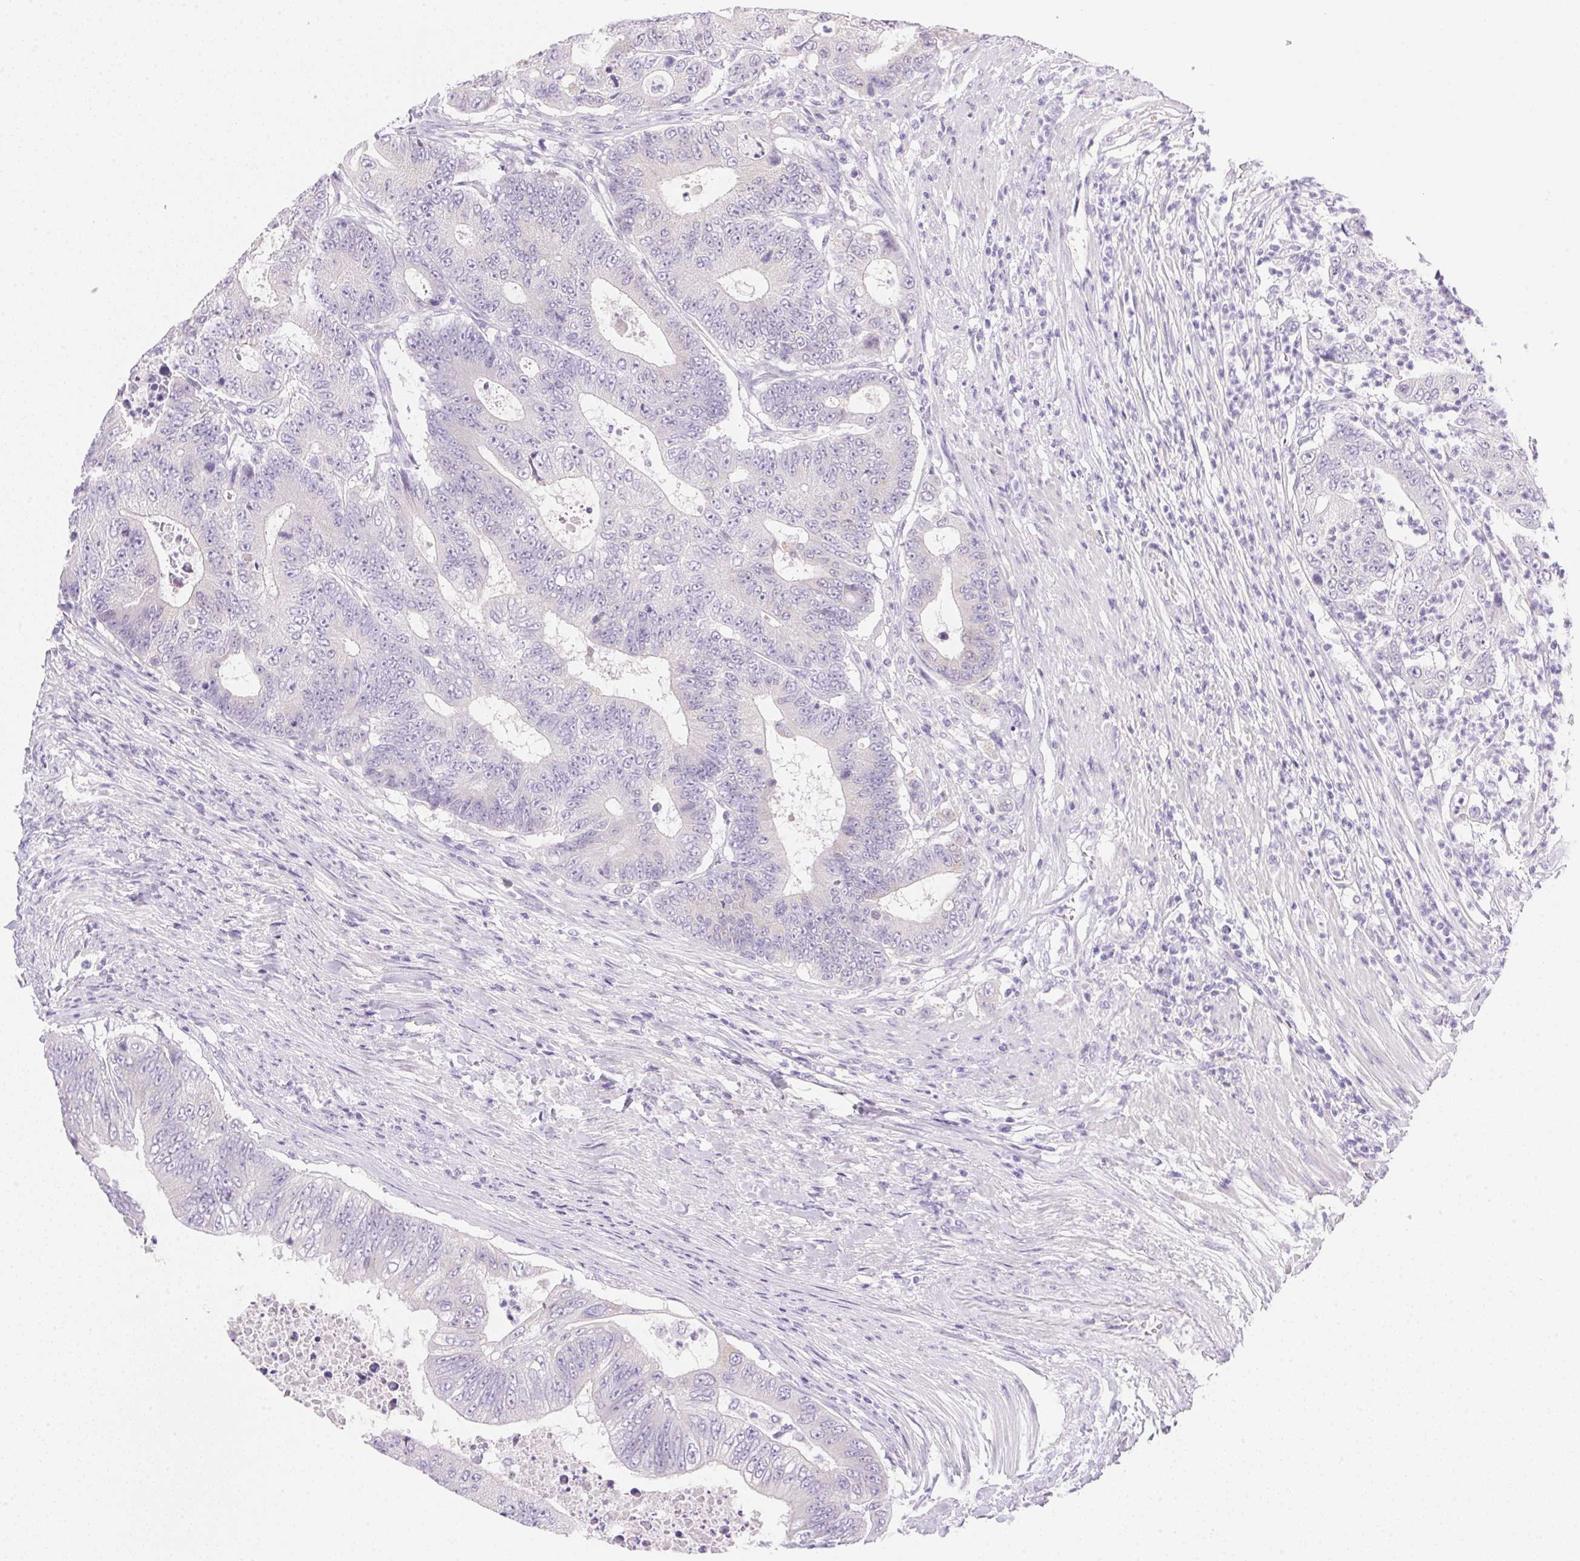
{"staining": {"intensity": "negative", "quantity": "none", "location": "none"}, "tissue": "colorectal cancer", "cell_type": "Tumor cells", "image_type": "cancer", "snomed": [{"axis": "morphology", "description": "Adenocarcinoma, NOS"}, {"axis": "topography", "description": "Colon"}], "caption": "High power microscopy image of an immunohistochemistry photomicrograph of adenocarcinoma (colorectal), revealing no significant positivity in tumor cells.", "gene": "DHCR24", "patient": {"sex": "female", "age": 48}}